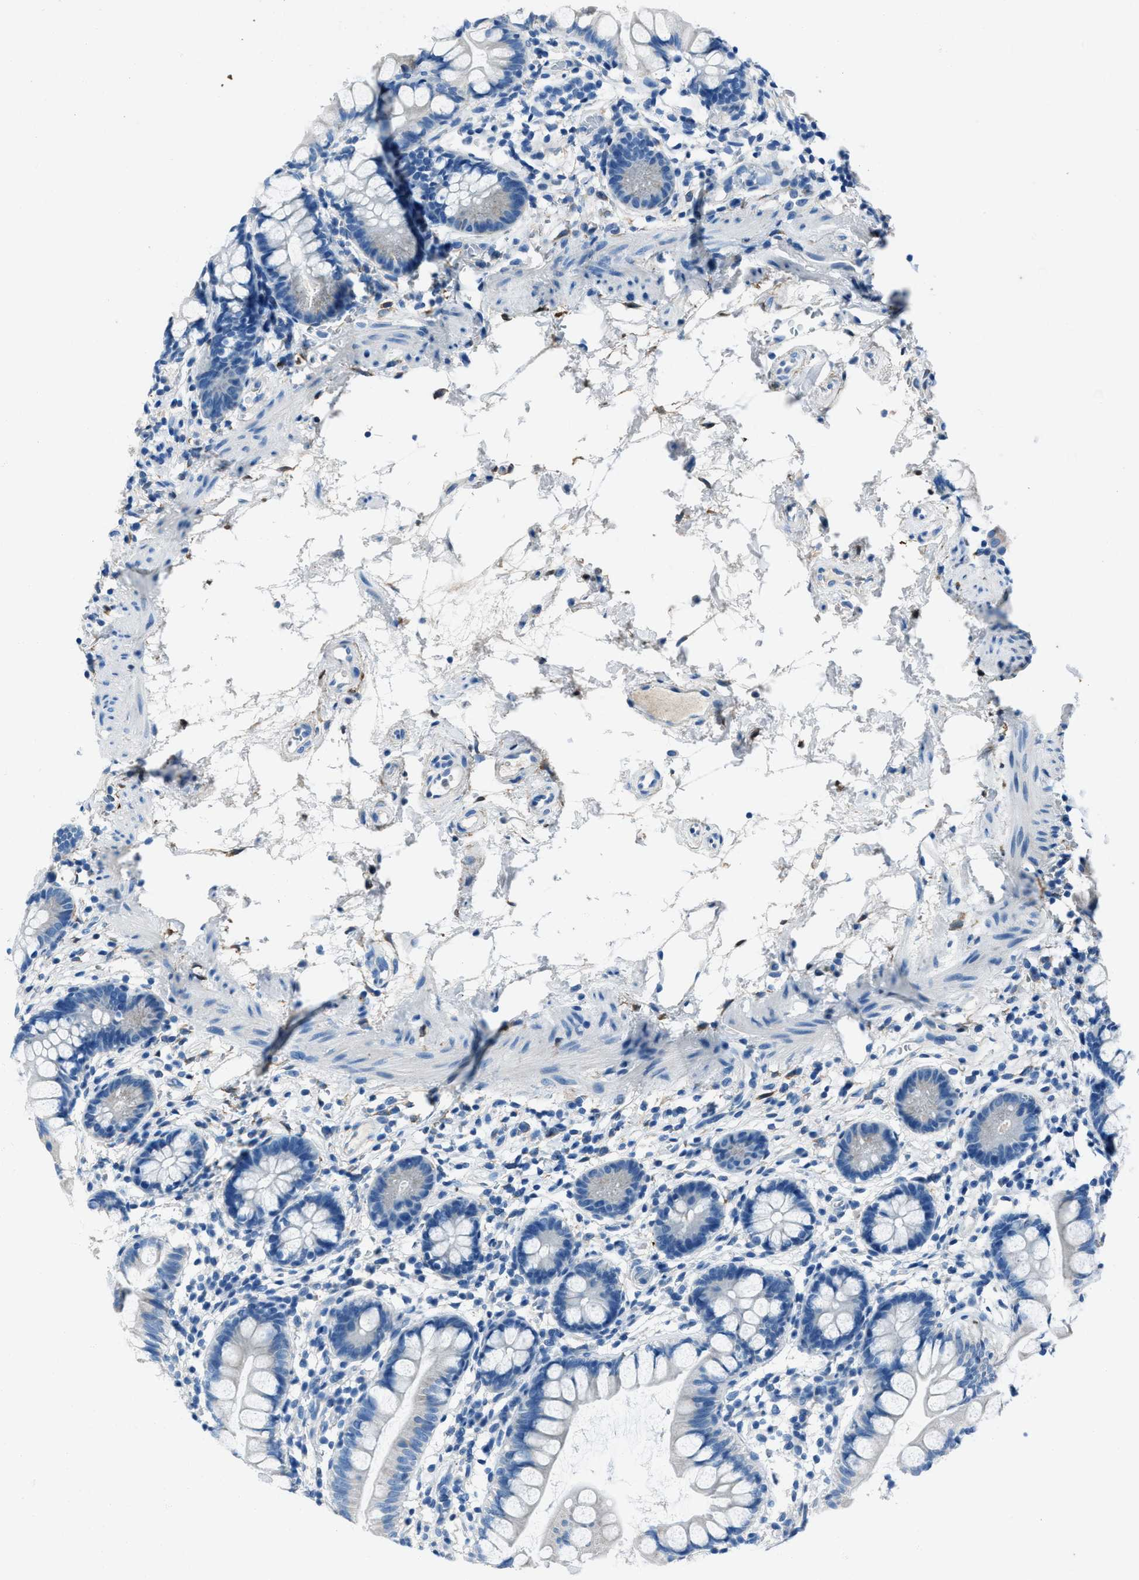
{"staining": {"intensity": "negative", "quantity": "none", "location": "none"}, "tissue": "small intestine", "cell_type": "Glandular cells", "image_type": "normal", "snomed": [{"axis": "morphology", "description": "Normal tissue, NOS"}, {"axis": "topography", "description": "Small intestine"}], "caption": "This is an immunohistochemistry micrograph of benign human small intestine. There is no positivity in glandular cells.", "gene": "AMACR", "patient": {"sex": "female", "age": 84}}